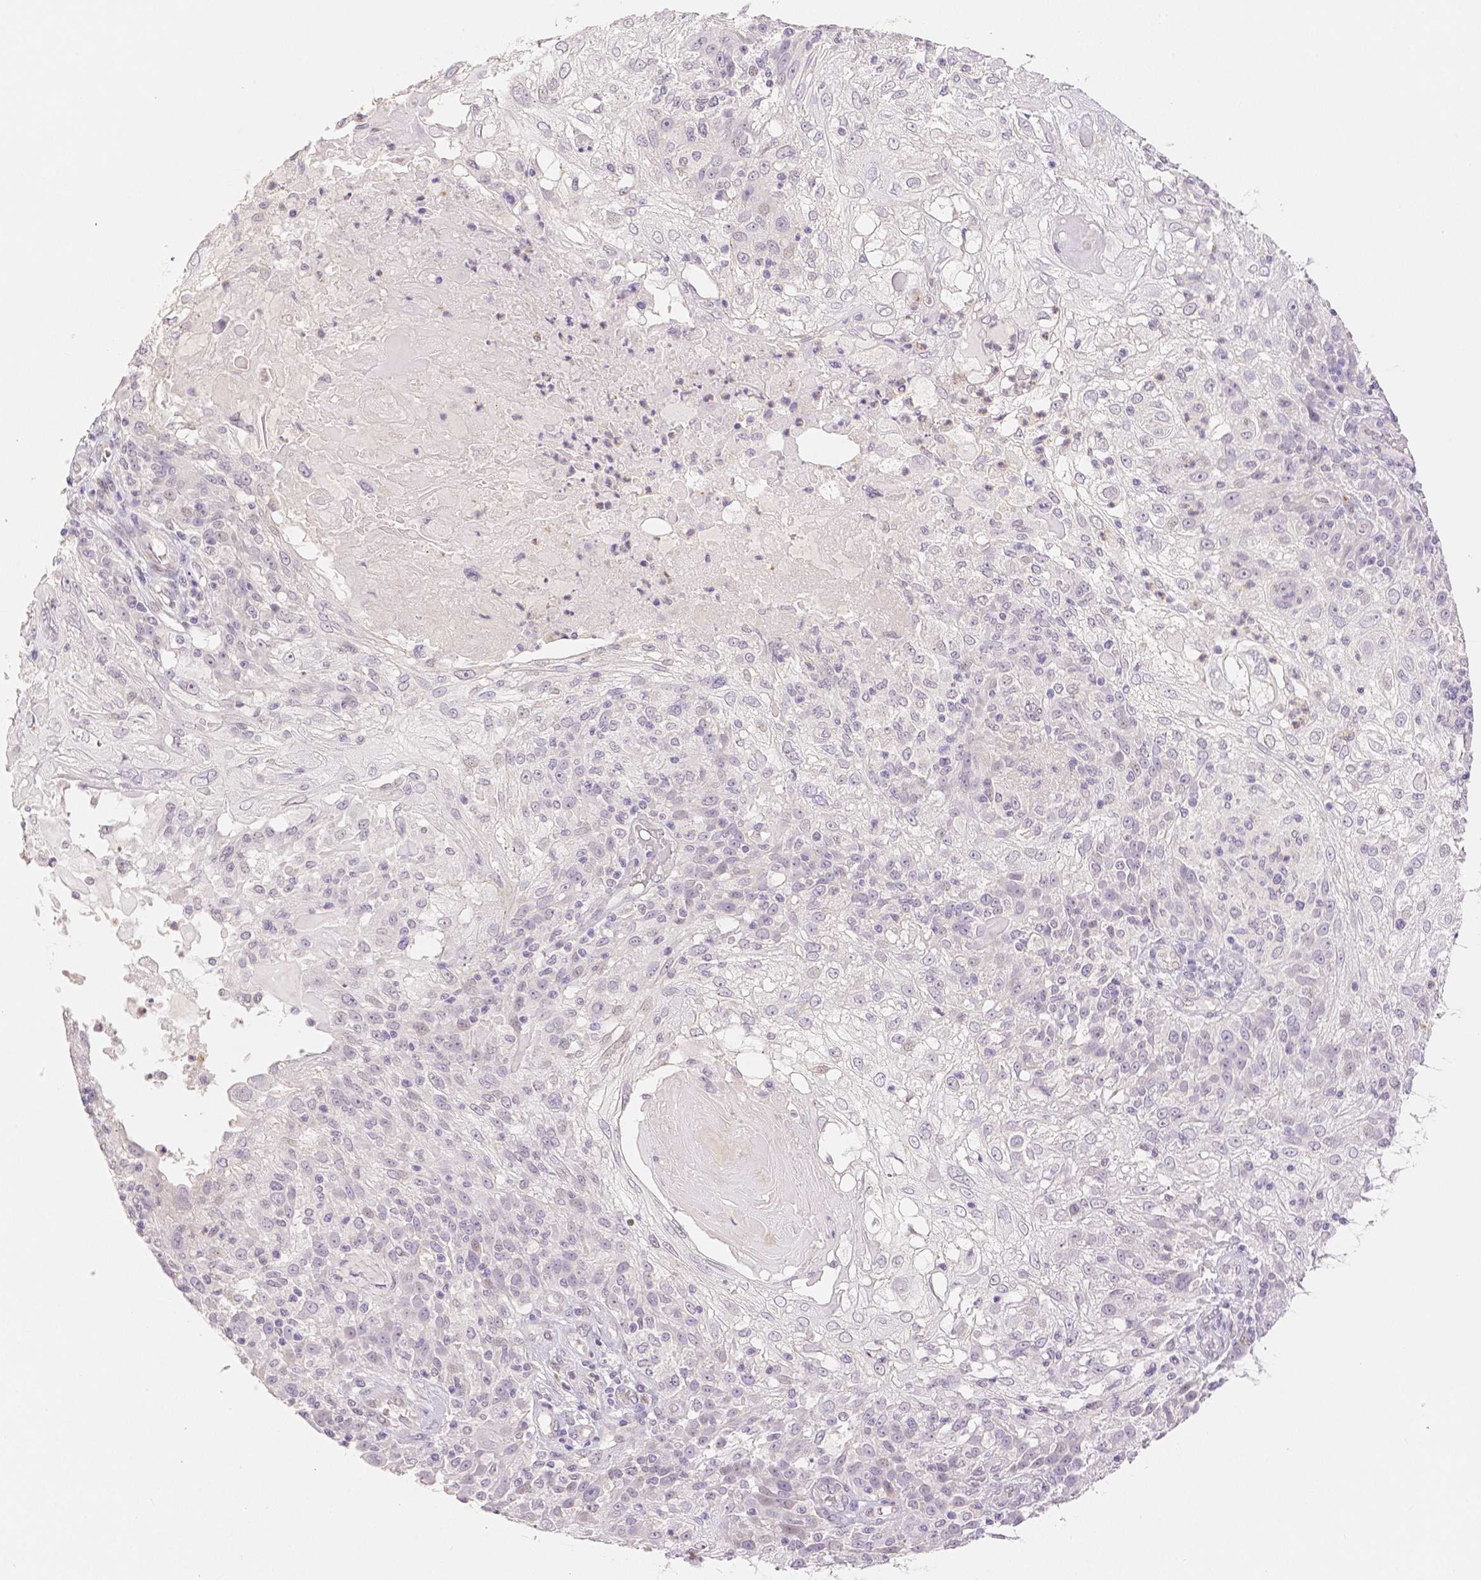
{"staining": {"intensity": "negative", "quantity": "none", "location": "none"}, "tissue": "skin cancer", "cell_type": "Tumor cells", "image_type": "cancer", "snomed": [{"axis": "morphology", "description": "Normal tissue, NOS"}, {"axis": "morphology", "description": "Squamous cell carcinoma, NOS"}, {"axis": "topography", "description": "Skin"}], "caption": "There is no significant staining in tumor cells of skin squamous cell carcinoma.", "gene": "OCLN", "patient": {"sex": "female", "age": 83}}